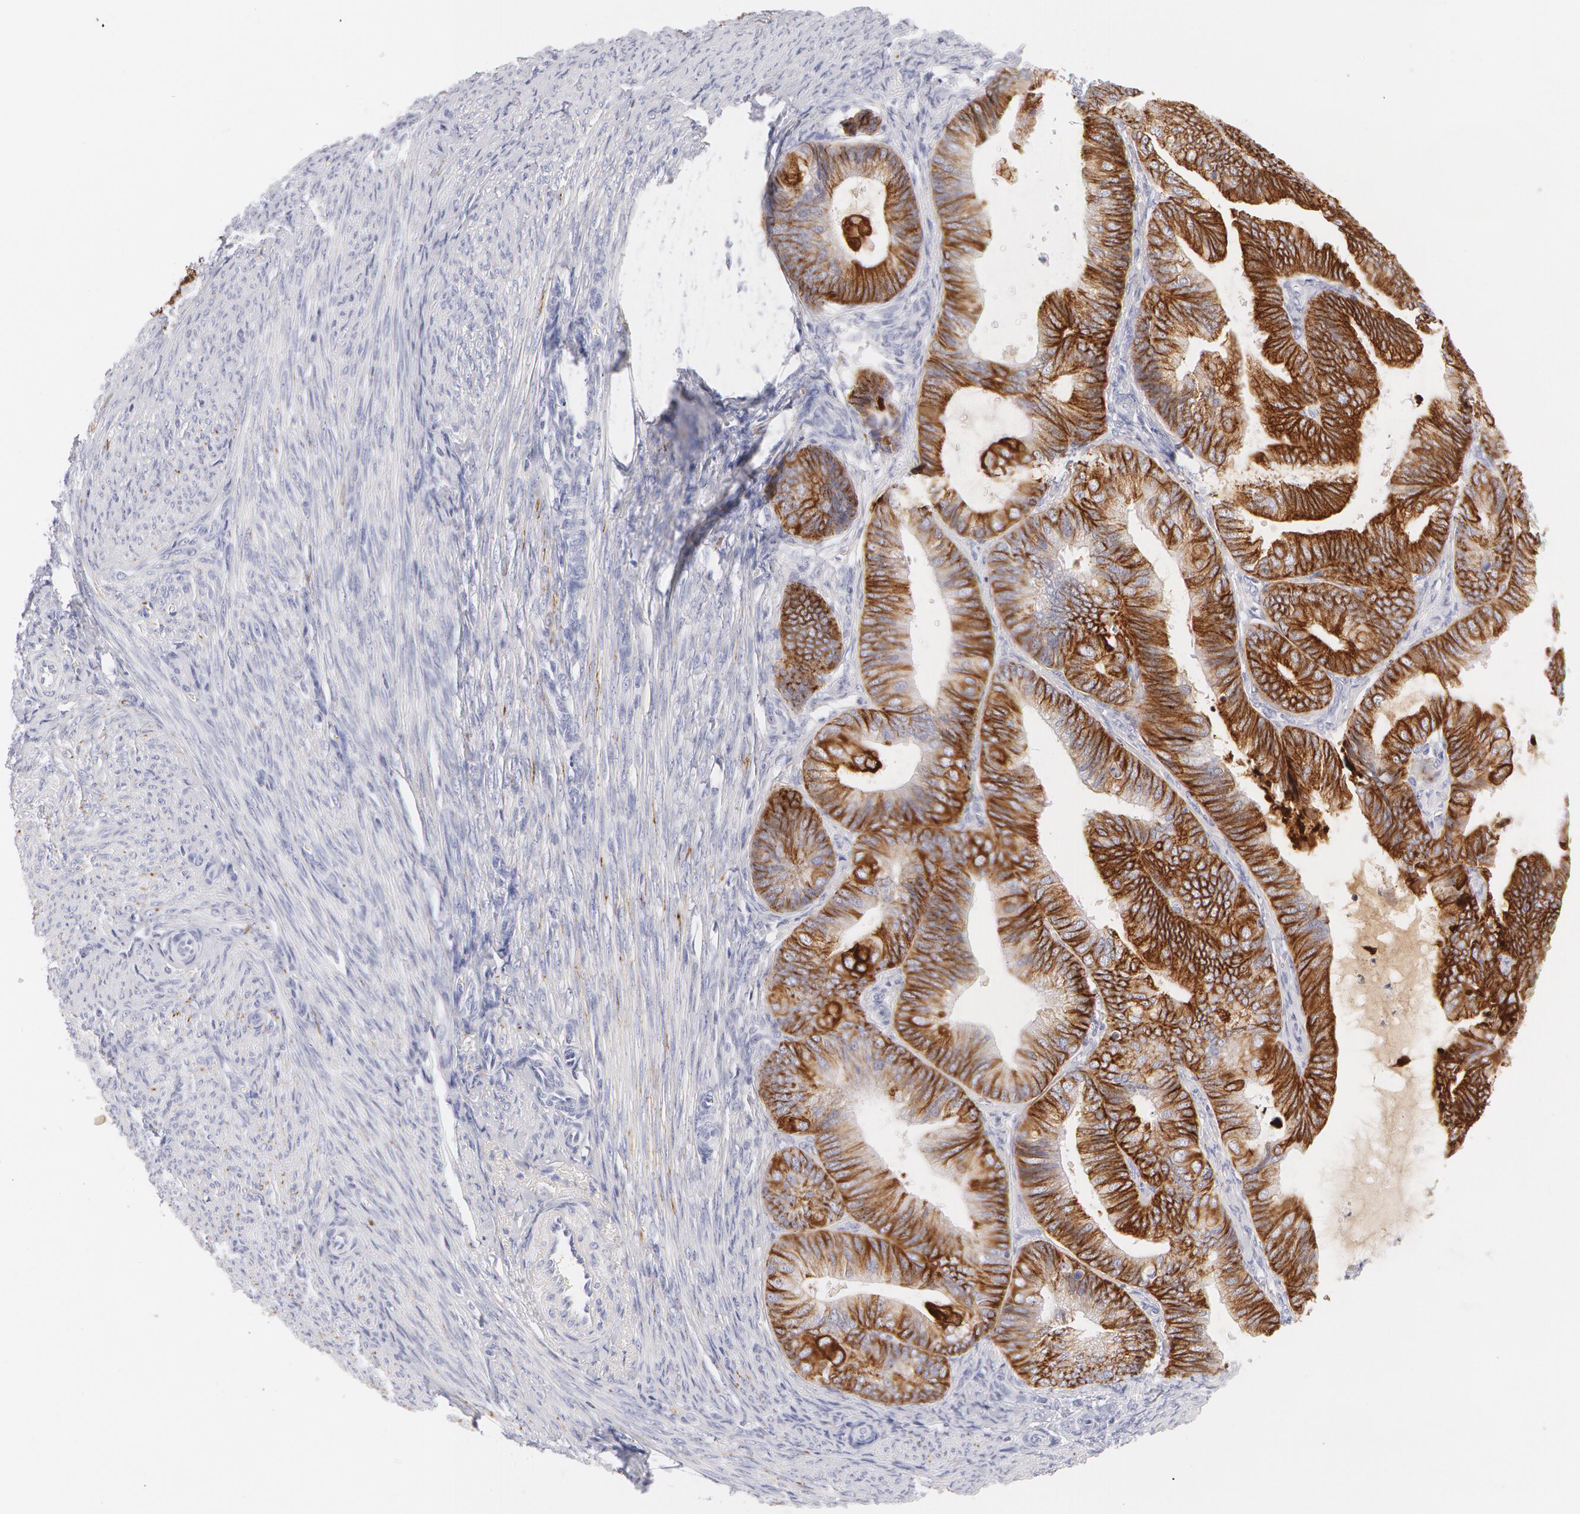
{"staining": {"intensity": "moderate", "quantity": ">75%", "location": "cytoplasmic/membranous"}, "tissue": "endometrial cancer", "cell_type": "Tumor cells", "image_type": "cancer", "snomed": [{"axis": "morphology", "description": "Adenocarcinoma, NOS"}, {"axis": "topography", "description": "Endometrium"}], "caption": "This micrograph exhibits IHC staining of human endometrial cancer (adenocarcinoma), with medium moderate cytoplasmic/membranous expression in approximately >75% of tumor cells.", "gene": "KRT8", "patient": {"sex": "female", "age": 63}}